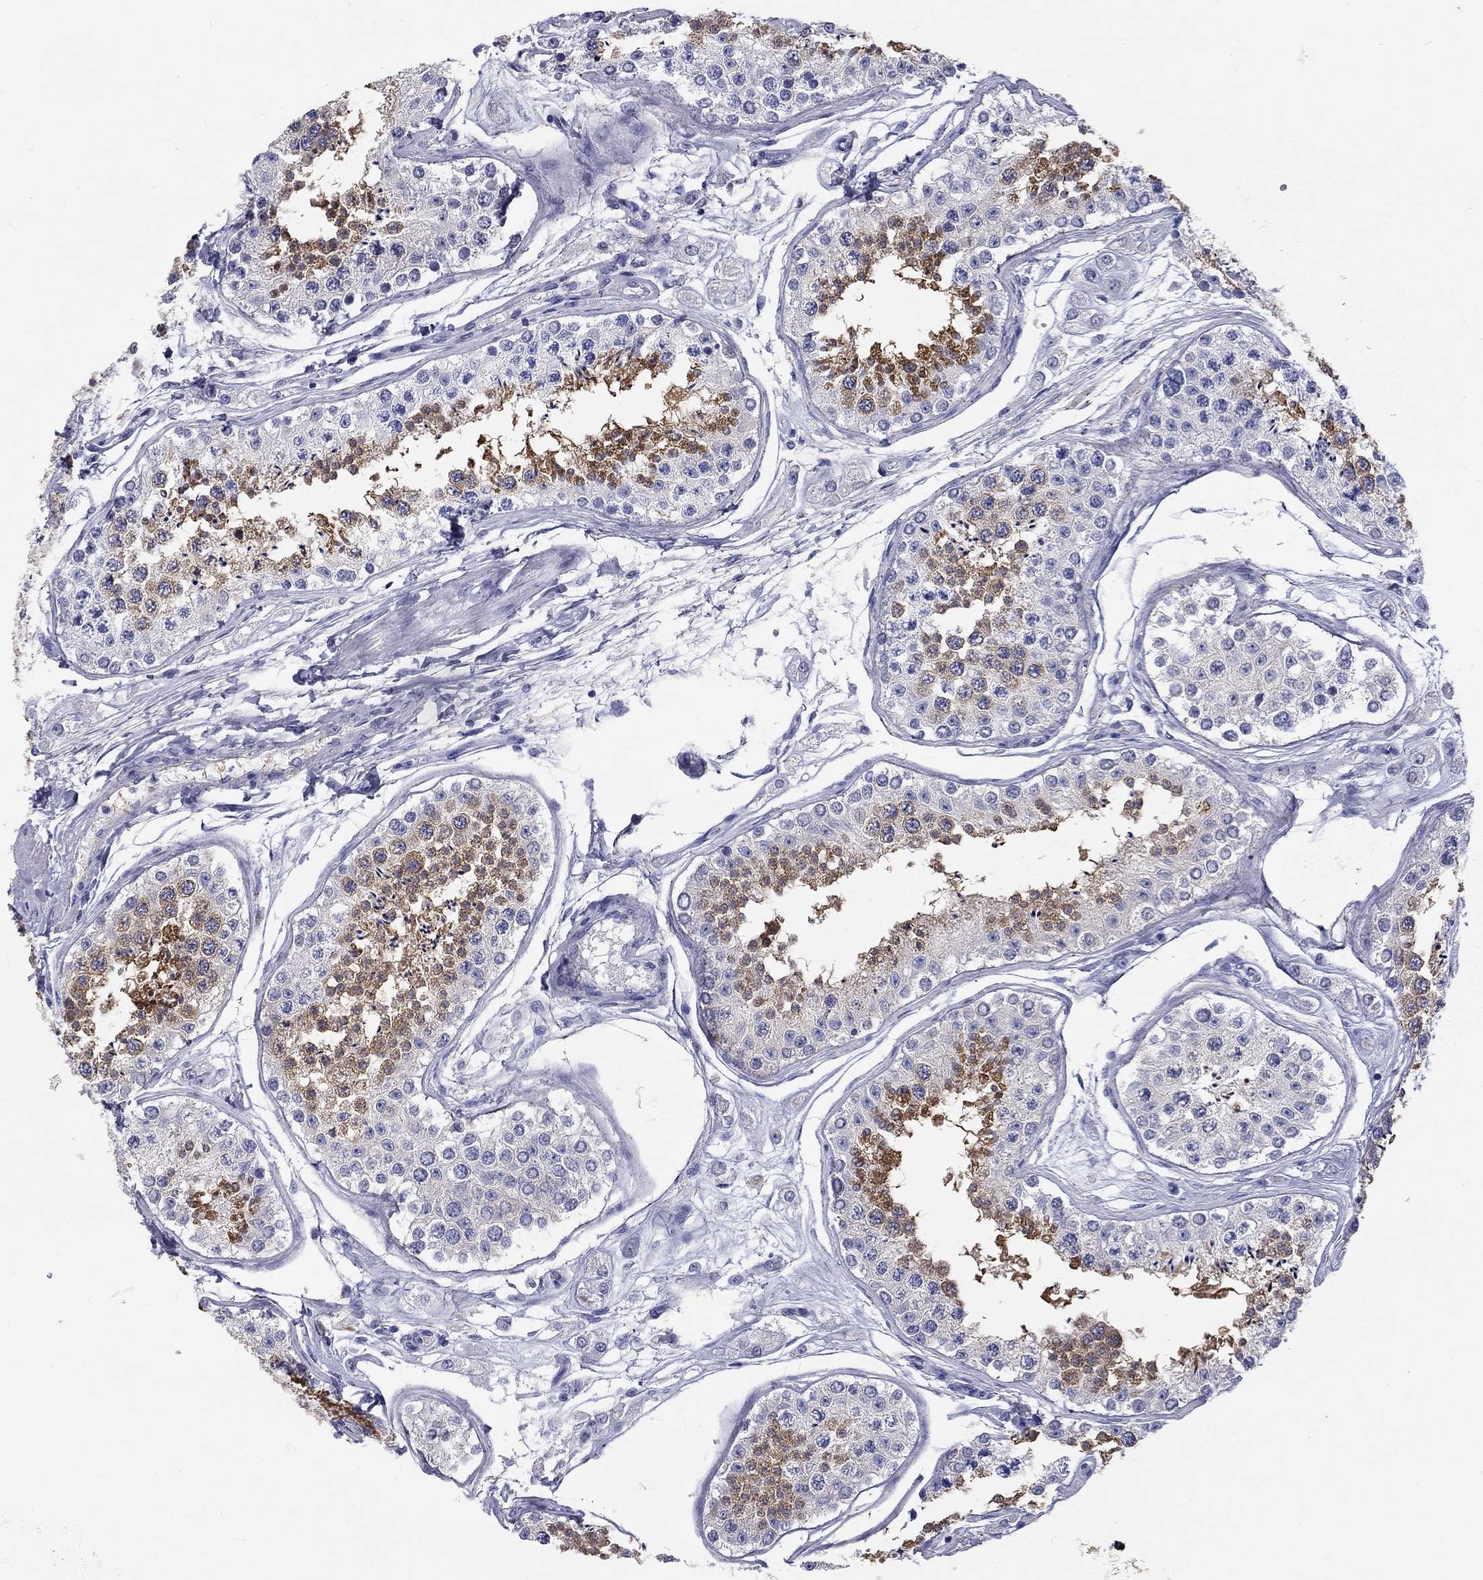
{"staining": {"intensity": "strong", "quantity": "25%-75%", "location": "cytoplasmic/membranous"}, "tissue": "testis", "cell_type": "Cells in seminiferous ducts", "image_type": "normal", "snomed": [{"axis": "morphology", "description": "Normal tissue, NOS"}, {"axis": "topography", "description": "Testis"}], "caption": "Protein expression analysis of normal human testis reveals strong cytoplasmic/membranous expression in approximately 25%-75% of cells in seminiferous ducts. The staining was performed using DAB, with brown indicating positive protein expression. Nuclei are stained blue with hematoxylin.", "gene": "DNALI1", "patient": {"sex": "male", "age": 25}}